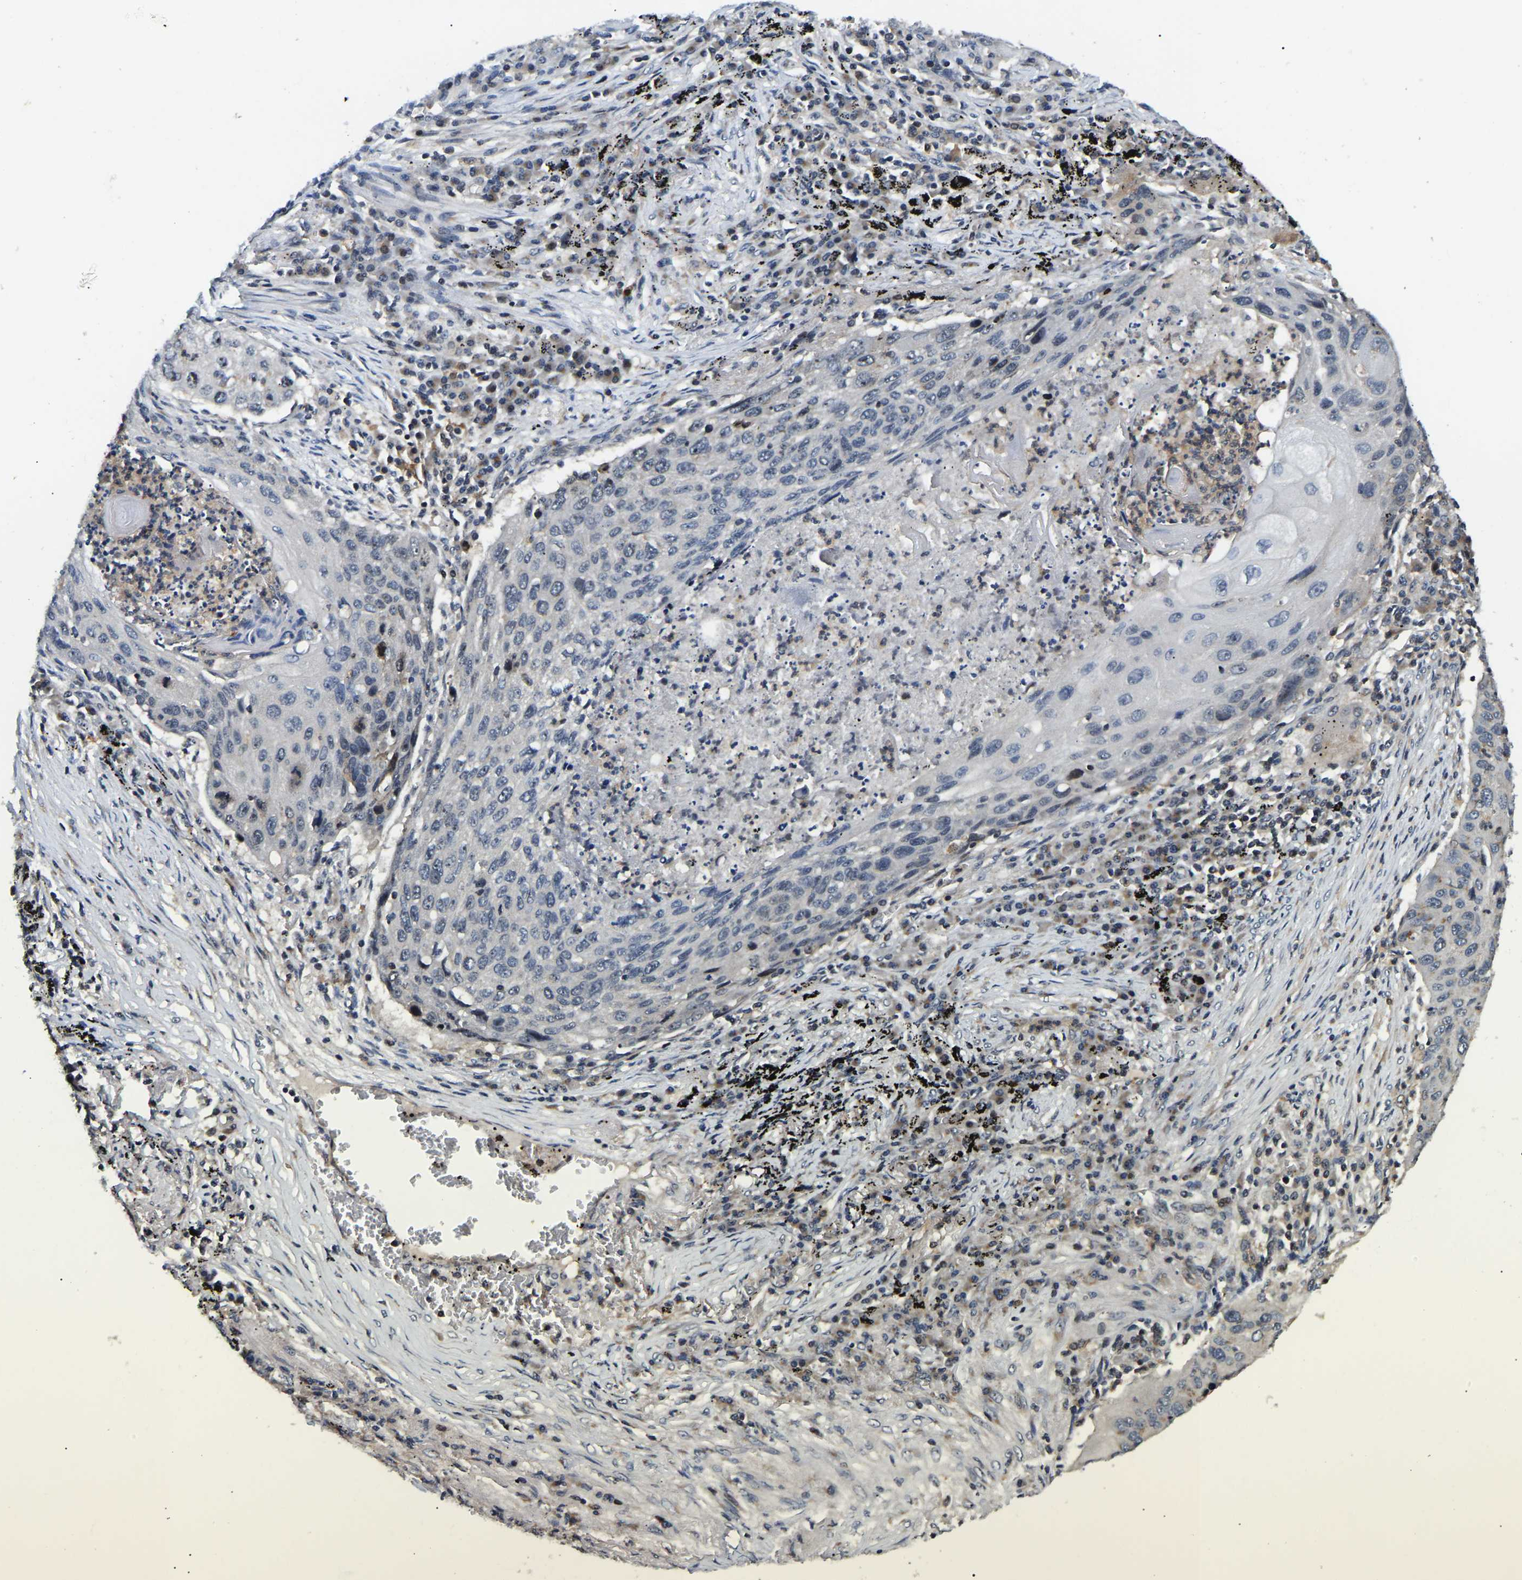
{"staining": {"intensity": "negative", "quantity": "none", "location": "none"}, "tissue": "lung cancer", "cell_type": "Tumor cells", "image_type": "cancer", "snomed": [{"axis": "morphology", "description": "Squamous cell carcinoma, NOS"}, {"axis": "topography", "description": "Lung"}], "caption": "Human squamous cell carcinoma (lung) stained for a protein using IHC demonstrates no expression in tumor cells.", "gene": "RBM28", "patient": {"sex": "female", "age": 63}}